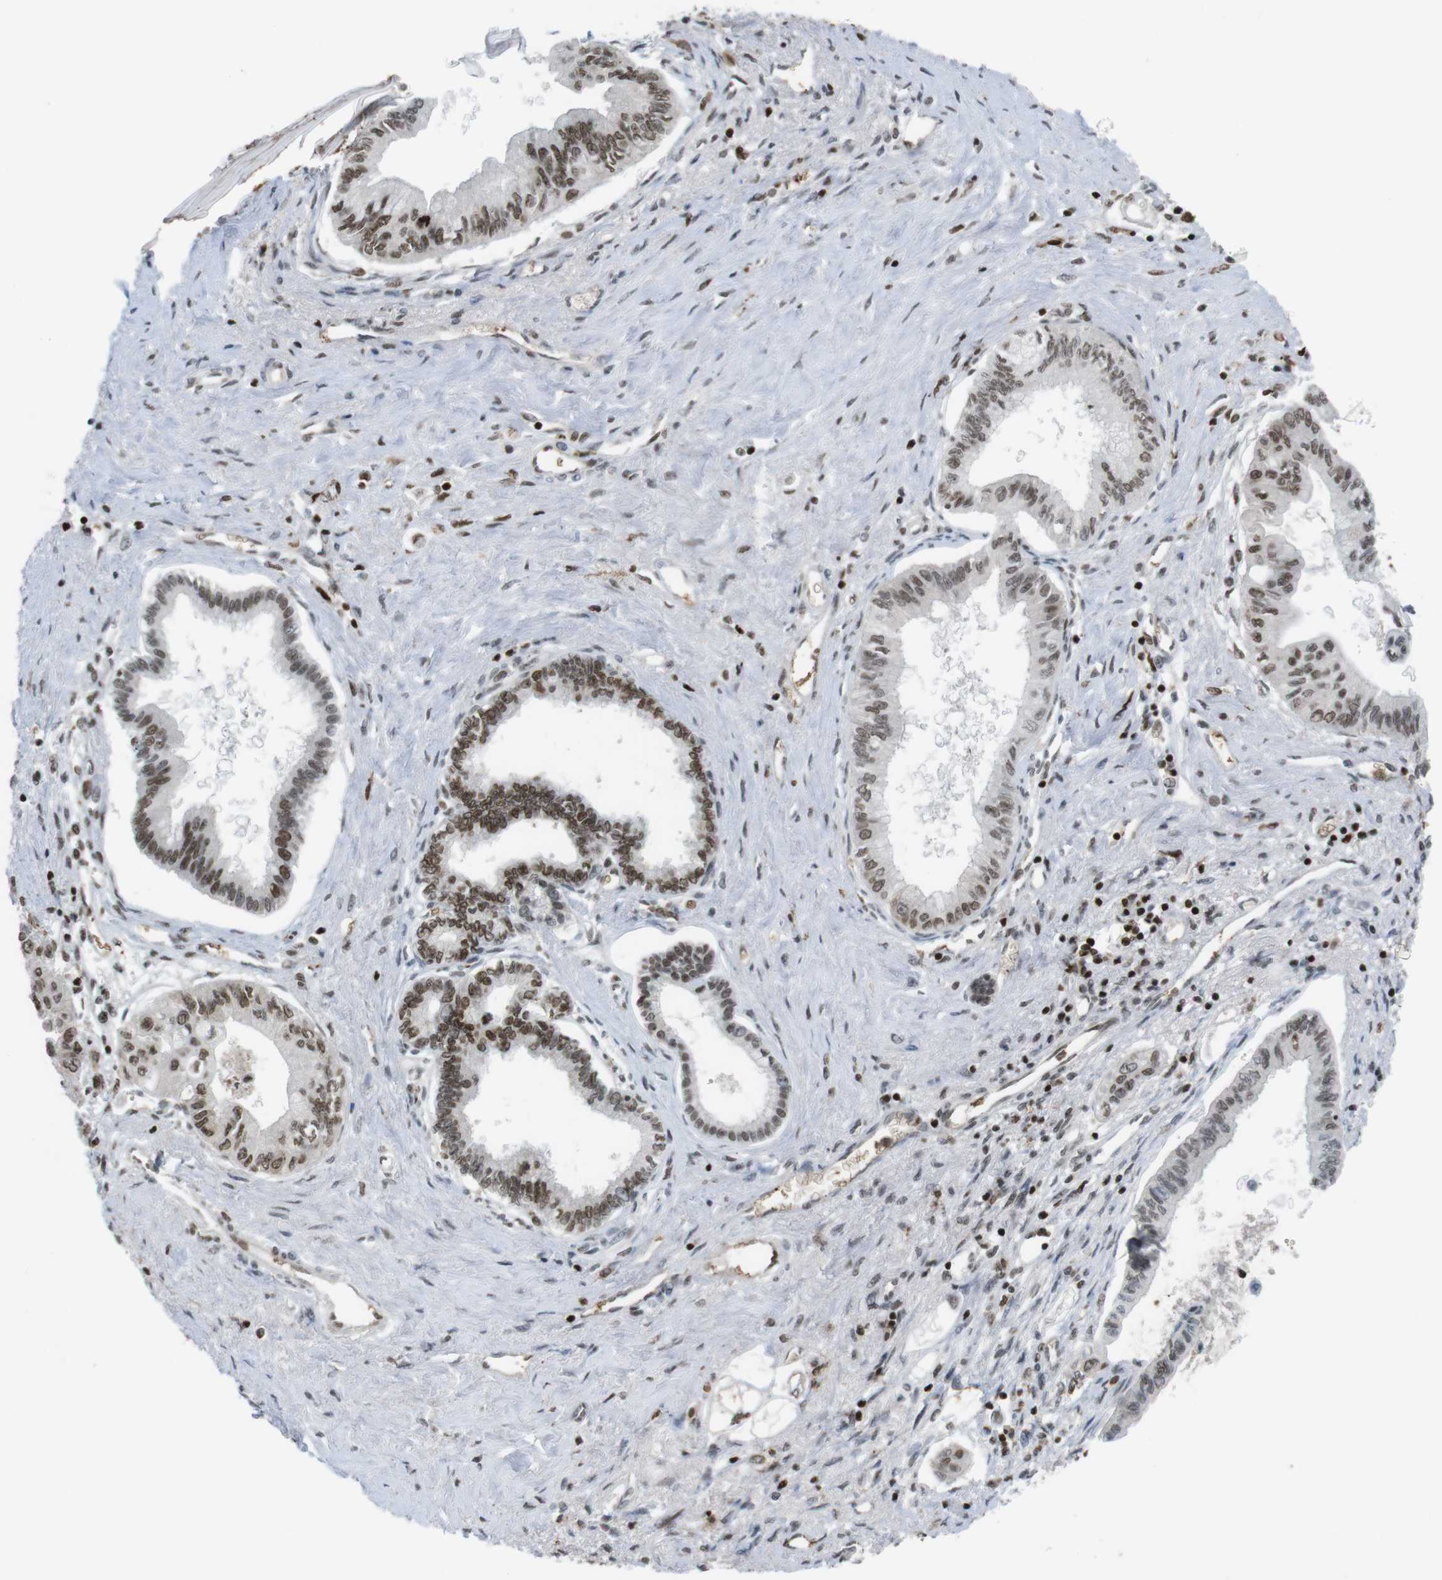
{"staining": {"intensity": "strong", "quantity": ">75%", "location": "nuclear"}, "tissue": "pancreatic cancer", "cell_type": "Tumor cells", "image_type": "cancer", "snomed": [{"axis": "morphology", "description": "Adenocarcinoma, NOS"}, {"axis": "topography", "description": "Pancreas"}], "caption": "Pancreatic cancer (adenocarcinoma) stained with DAB immunohistochemistry (IHC) displays high levels of strong nuclear positivity in about >75% of tumor cells. (IHC, brightfield microscopy, high magnification).", "gene": "SUB1", "patient": {"sex": "female", "age": 77}}